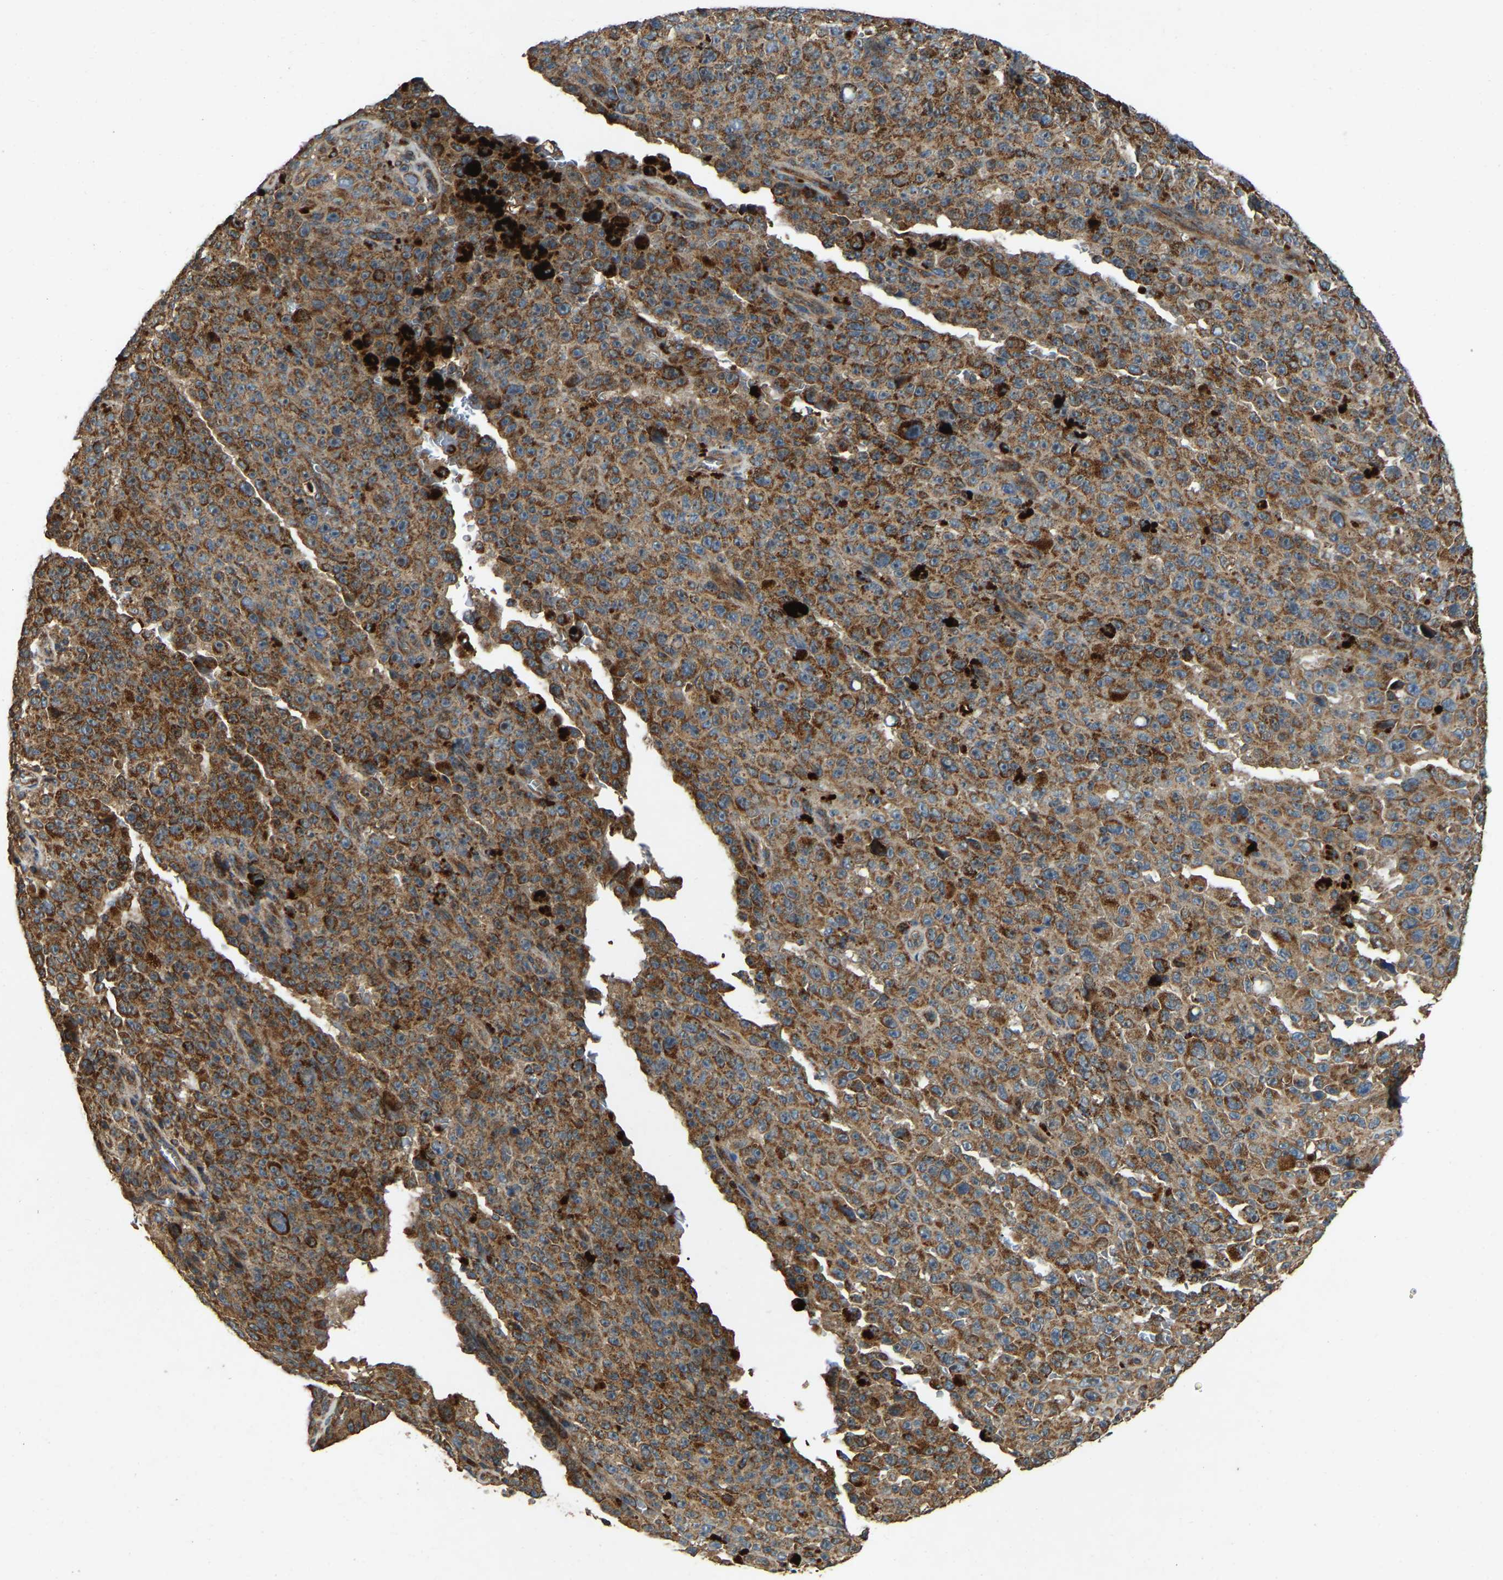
{"staining": {"intensity": "strong", "quantity": ">75%", "location": "cytoplasmic/membranous"}, "tissue": "melanoma", "cell_type": "Tumor cells", "image_type": "cancer", "snomed": [{"axis": "morphology", "description": "Malignant melanoma, NOS"}, {"axis": "topography", "description": "Skin"}], "caption": "Immunohistochemical staining of human melanoma exhibits high levels of strong cytoplasmic/membranous protein expression in about >75% of tumor cells.", "gene": "SAMD9L", "patient": {"sex": "female", "age": 82}}